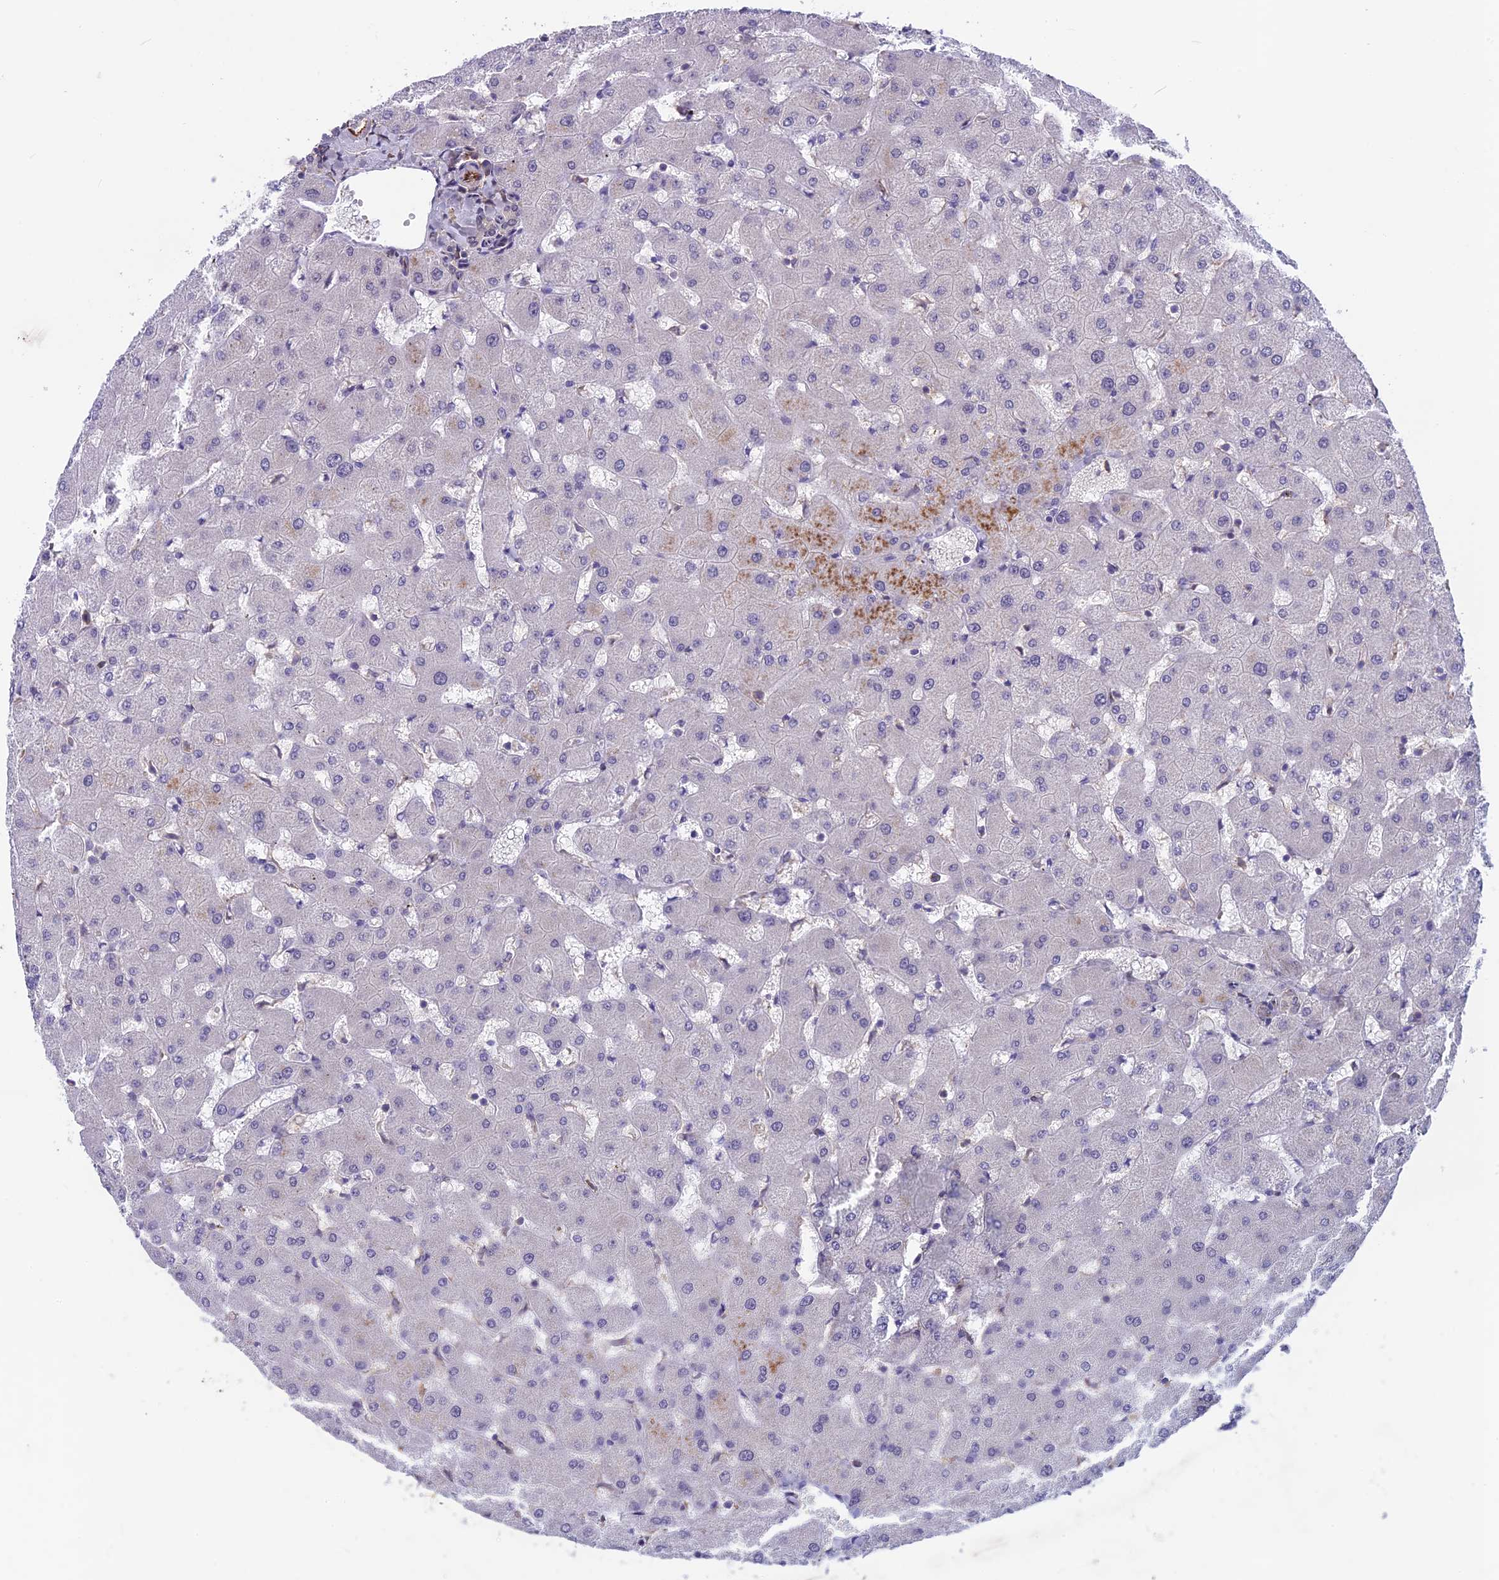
{"staining": {"intensity": "negative", "quantity": "none", "location": "none"}, "tissue": "liver", "cell_type": "Cholangiocytes", "image_type": "normal", "snomed": [{"axis": "morphology", "description": "Normal tissue, NOS"}, {"axis": "topography", "description": "Liver"}], "caption": "Cholangiocytes are negative for protein expression in unremarkable human liver. (Brightfield microscopy of DAB (3,3'-diaminobenzidine) immunohistochemistry (IHC) at high magnification).", "gene": "MAST2", "patient": {"sex": "female", "age": 63}}